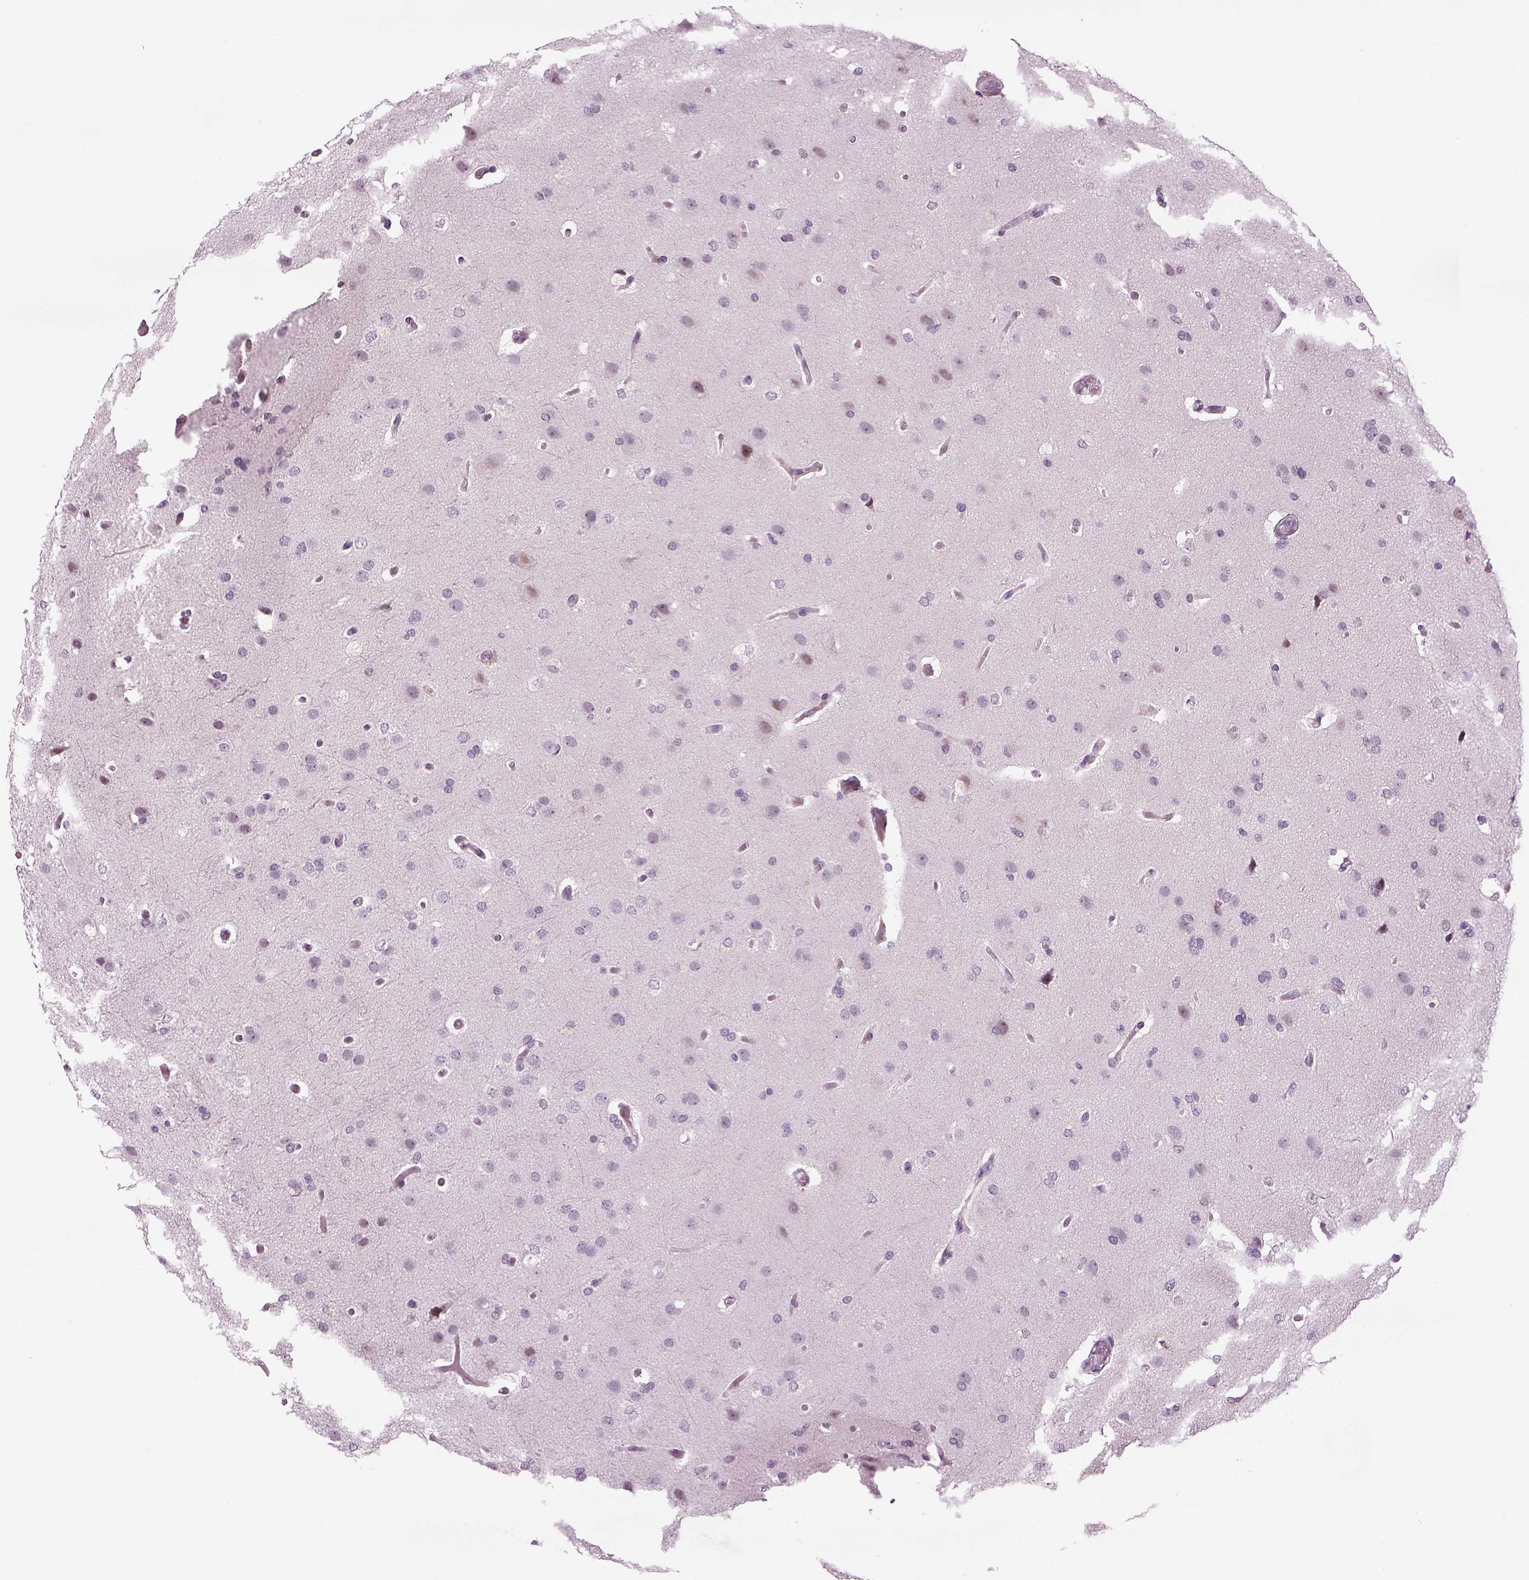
{"staining": {"intensity": "negative", "quantity": "none", "location": "none"}, "tissue": "glioma", "cell_type": "Tumor cells", "image_type": "cancer", "snomed": [{"axis": "morphology", "description": "Glioma, malignant, High grade"}, {"axis": "topography", "description": "Brain"}], "caption": "The image displays no staining of tumor cells in malignant high-grade glioma. (Stains: DAB (3,3'-diaminobenzidine) immunohistochemistry (IHC) with hematoxylin counter stain, Microscopy: brightfield microscopy at high magnification).", "gene": "LRRIQ3", "patient": {"sex": "male", "age": 68}}